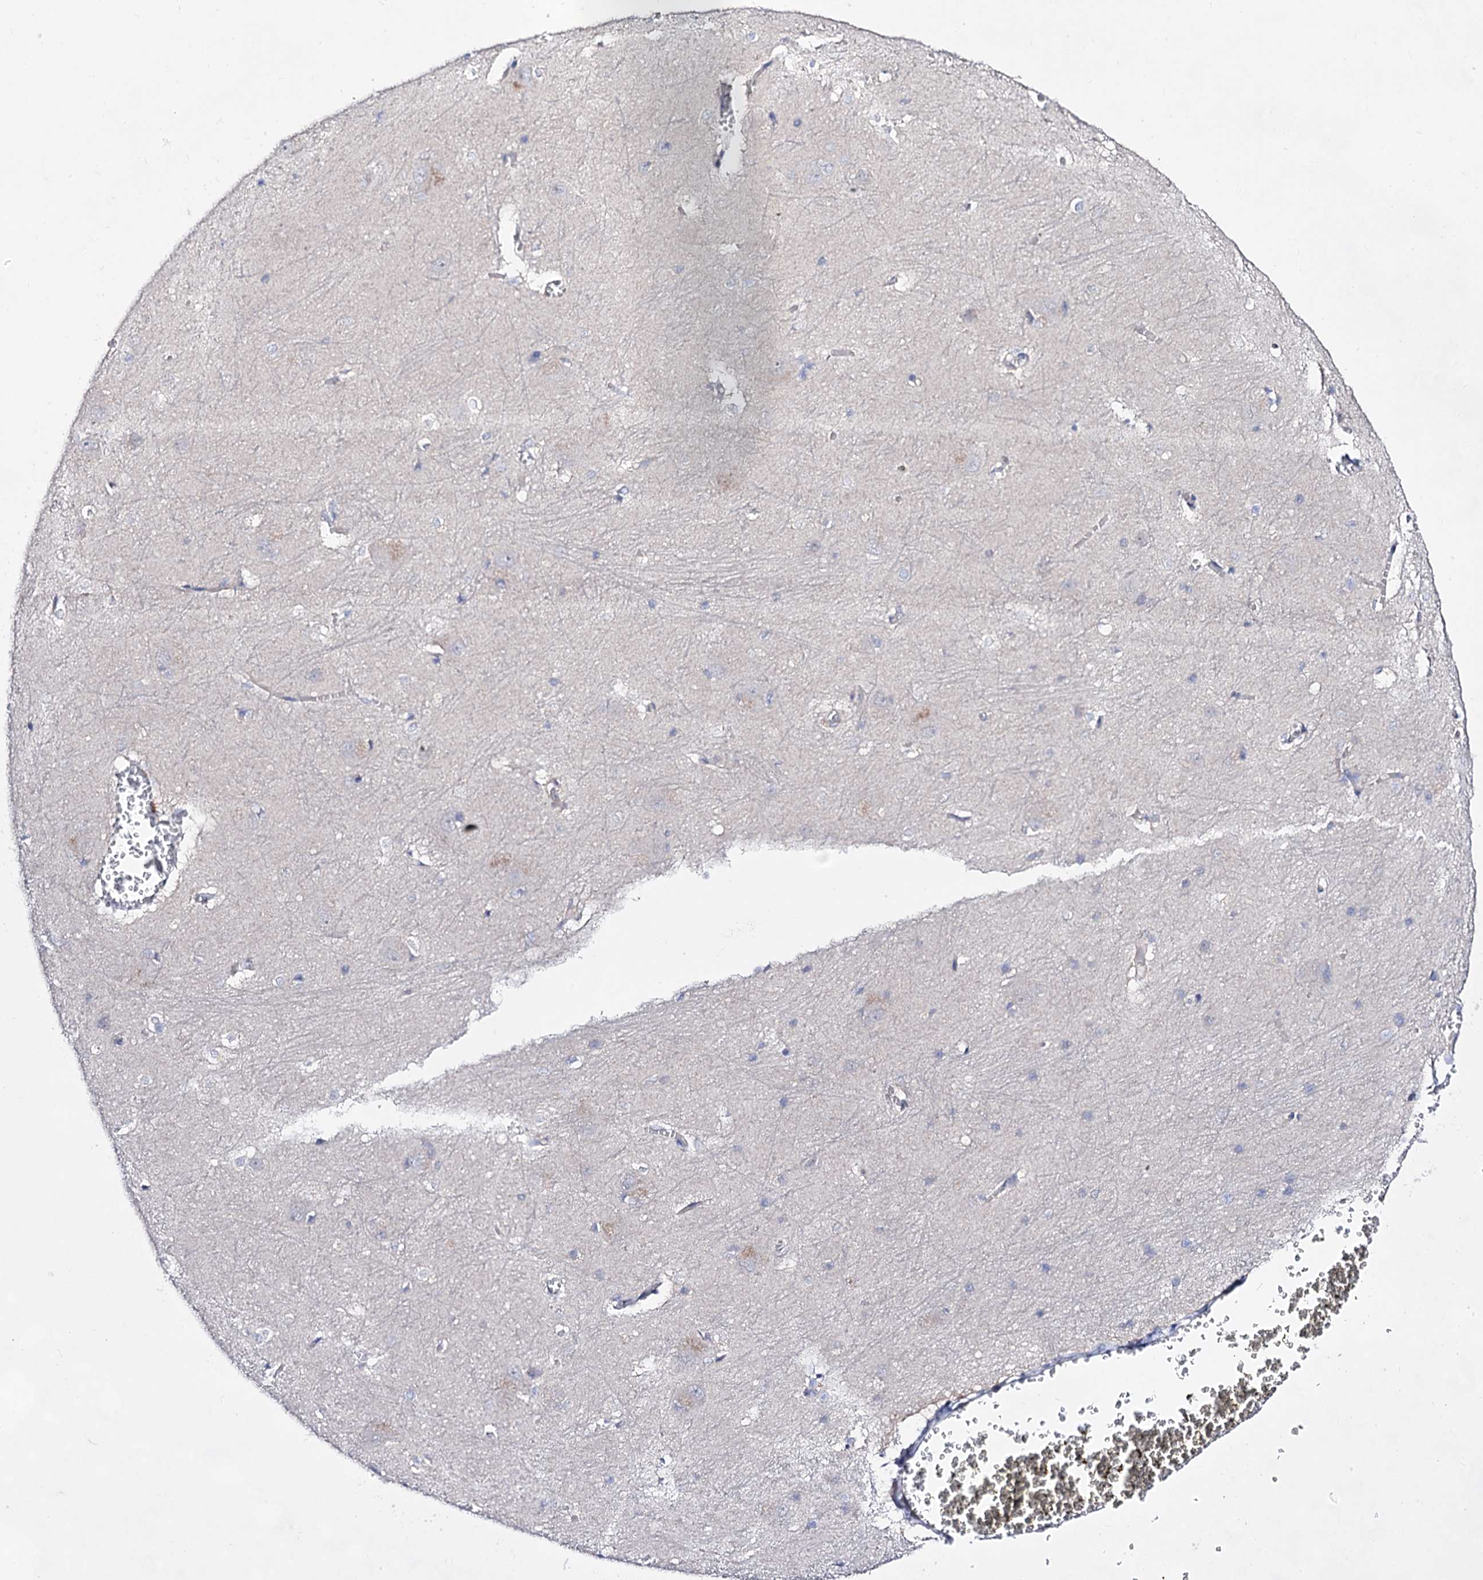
{"staining": {"intensity": "negative", "quantity": "none", "location": "none"}, "tissue": "caudate", "cell_type": "Glial cells", "image_type": "normal", "snomed": [{"axis": "morphology", "description": "Normal tissue, NOS"}, {"axis": "topography", "description": "Lateral ventricle wall"}], "caption": "IHC histopathology image of unremarkable caudate: caudate stained with DAB (3,3'-diaminobenzidine) reveals no significant protein positivity in glial cells.", "gene": "PLIN1", "patient": {"sex": "male", "age": 37}}